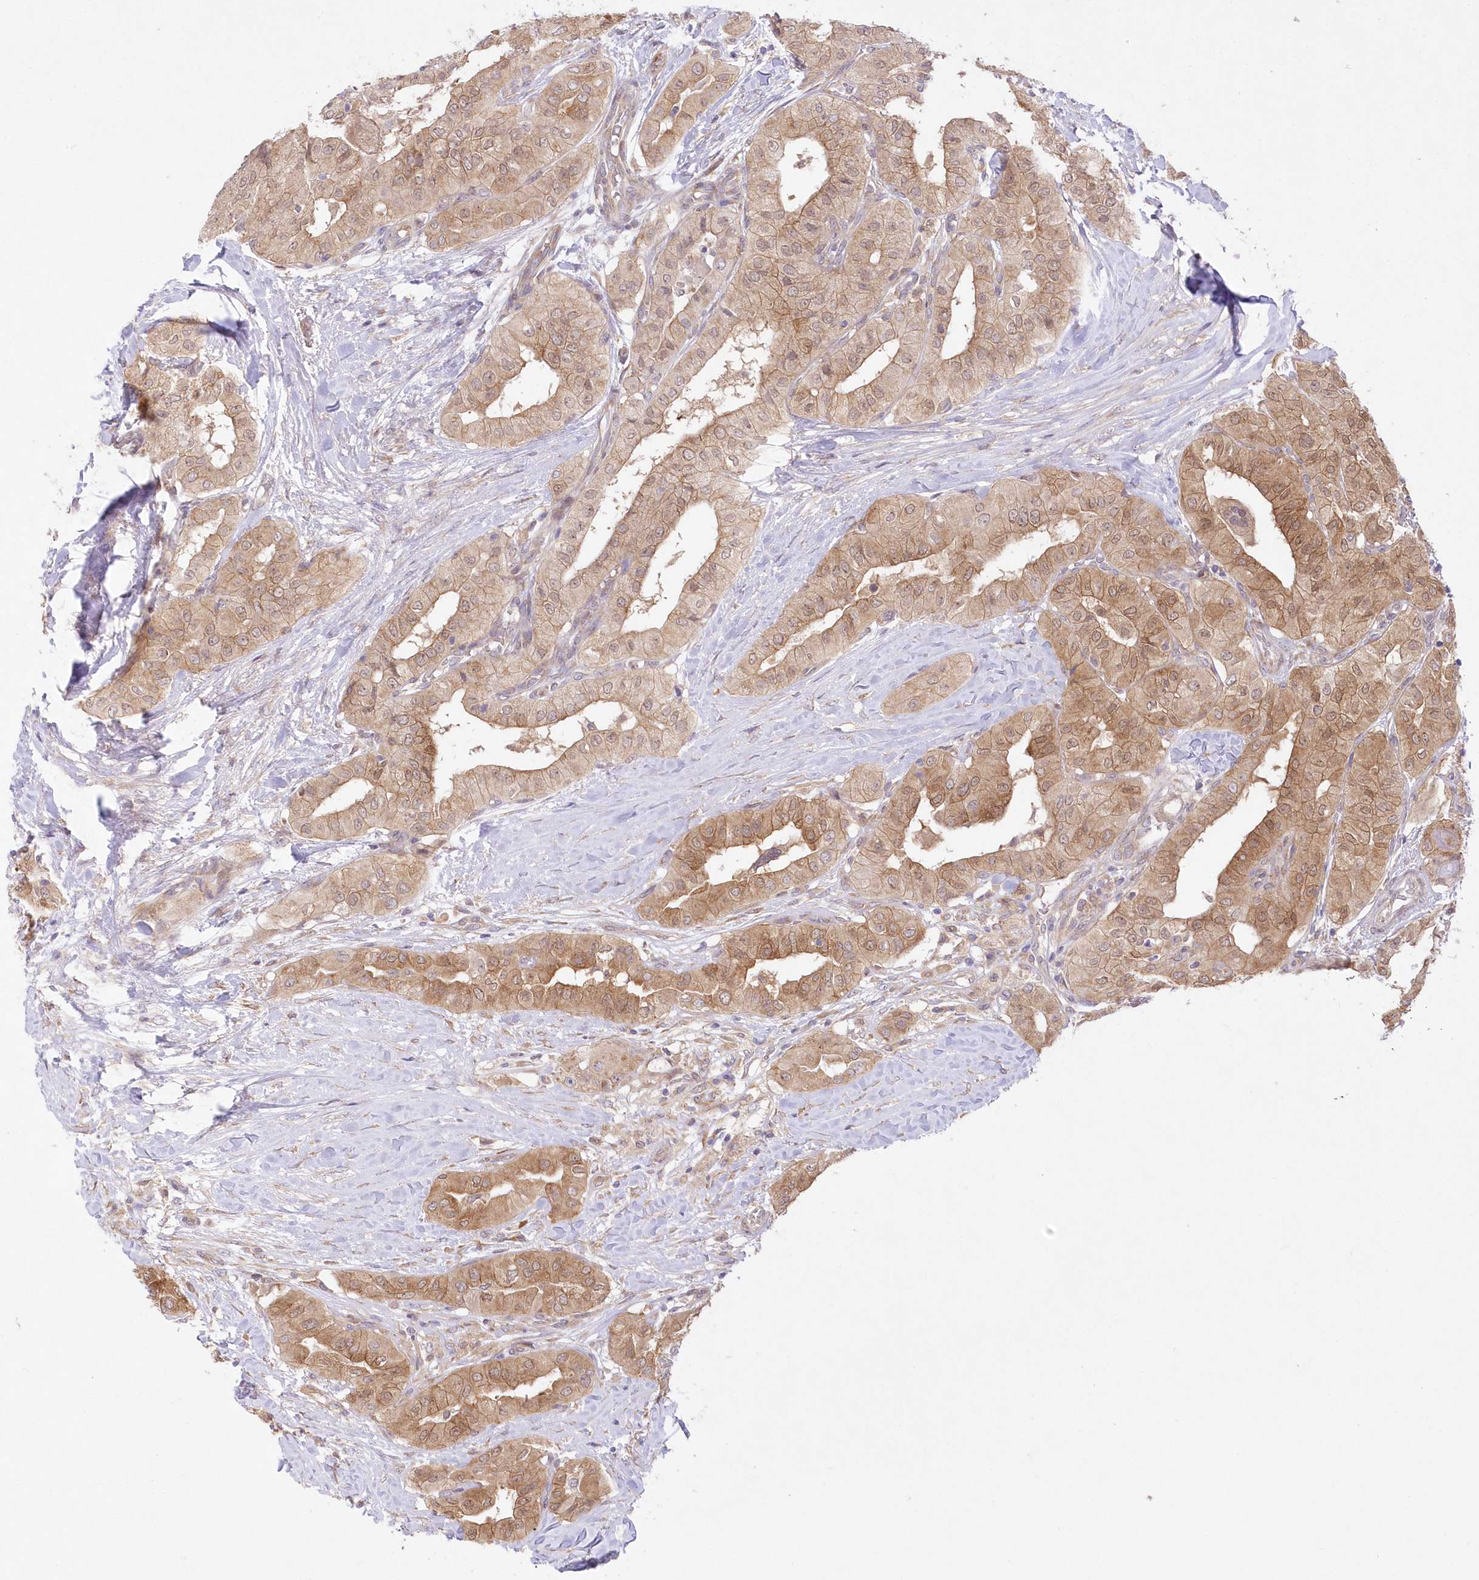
{"staining": {"intensity": "moderate", "quantity": ">75%", "location": "cytoplasmic/membranous"}, "tissue": "thyroid cancer", "cell_type": "Tumor cells", "image_type": "cancer", "snomed": [{"axis": "morphology", "description": "Papillary adenocarcinoma, NOS"}, {"axis": "topography", "description": "Thyroid gland"}], "caption": "Thyroid cancer stained with DAB IHC exhibits medium levels of moderate cytoplasmic/membranous expression in approximately >75% of tumor cells.", "gene": "RNPEP", "patient": {"sex": "female", "age": 59}}